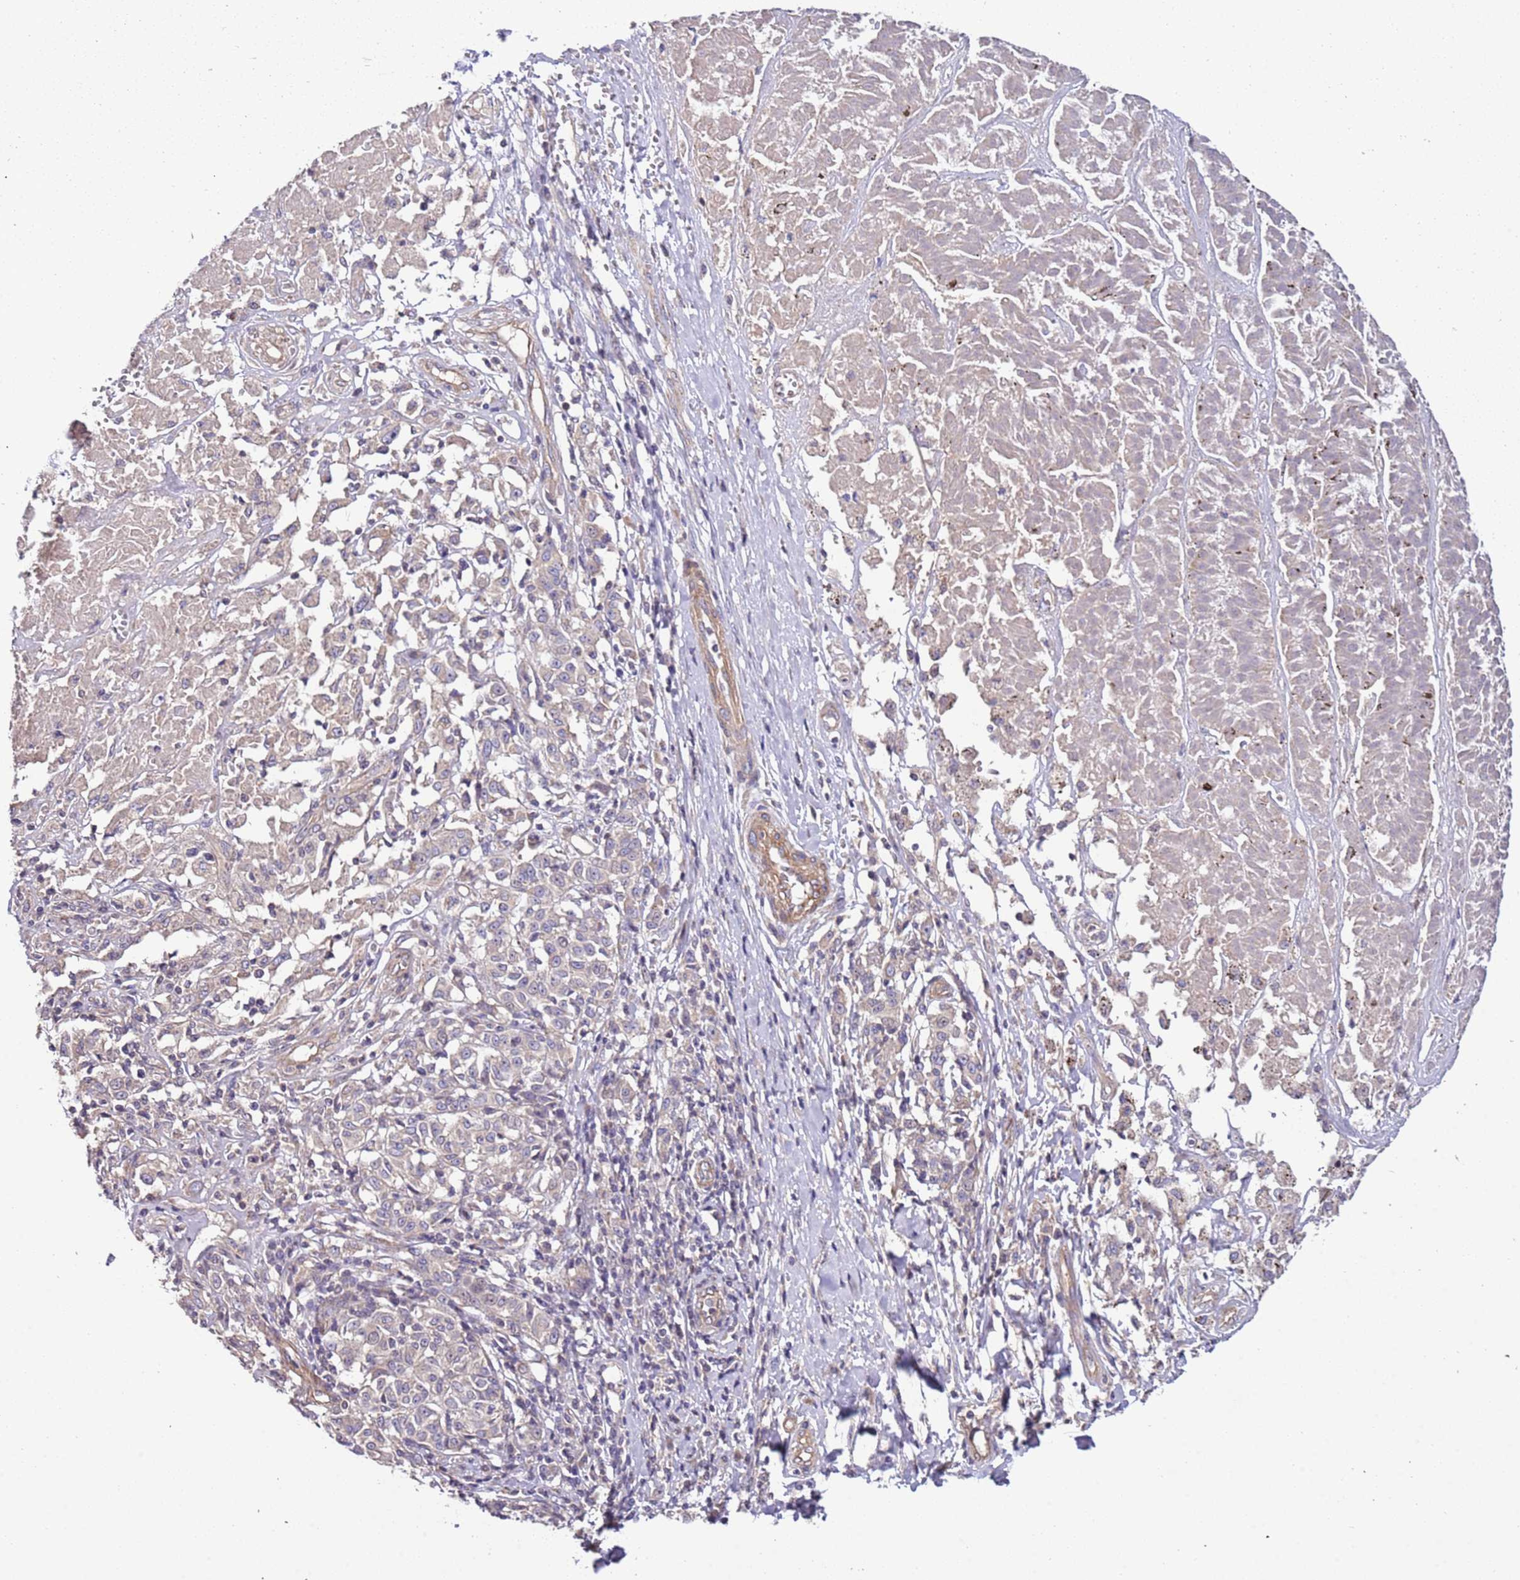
{"staining": {"intensity": "negative", "quantity": "none", "location": "none"}, "tissue": "melanoma", "cell_type": "Tumor cells", "image_type": "cancer", "snomed": [{"axis": "morphology", "description": "Malignant melanoma, NOS"}, {"axis": "topography", "description": "Skin"}], "caption": "IHC micrograph of neoplastic tissue: melanoma stained with DAB (3,3'-diaminobenzidine) reveals no significant protein positivity in tumor cells. (DAB (3,3'-diaminobenzidine) immunohistochemistry visualized using brightfield microscopy, high magnification).", "gene": "LAMB4", "patient": {"sex": "female", "age": 72}}